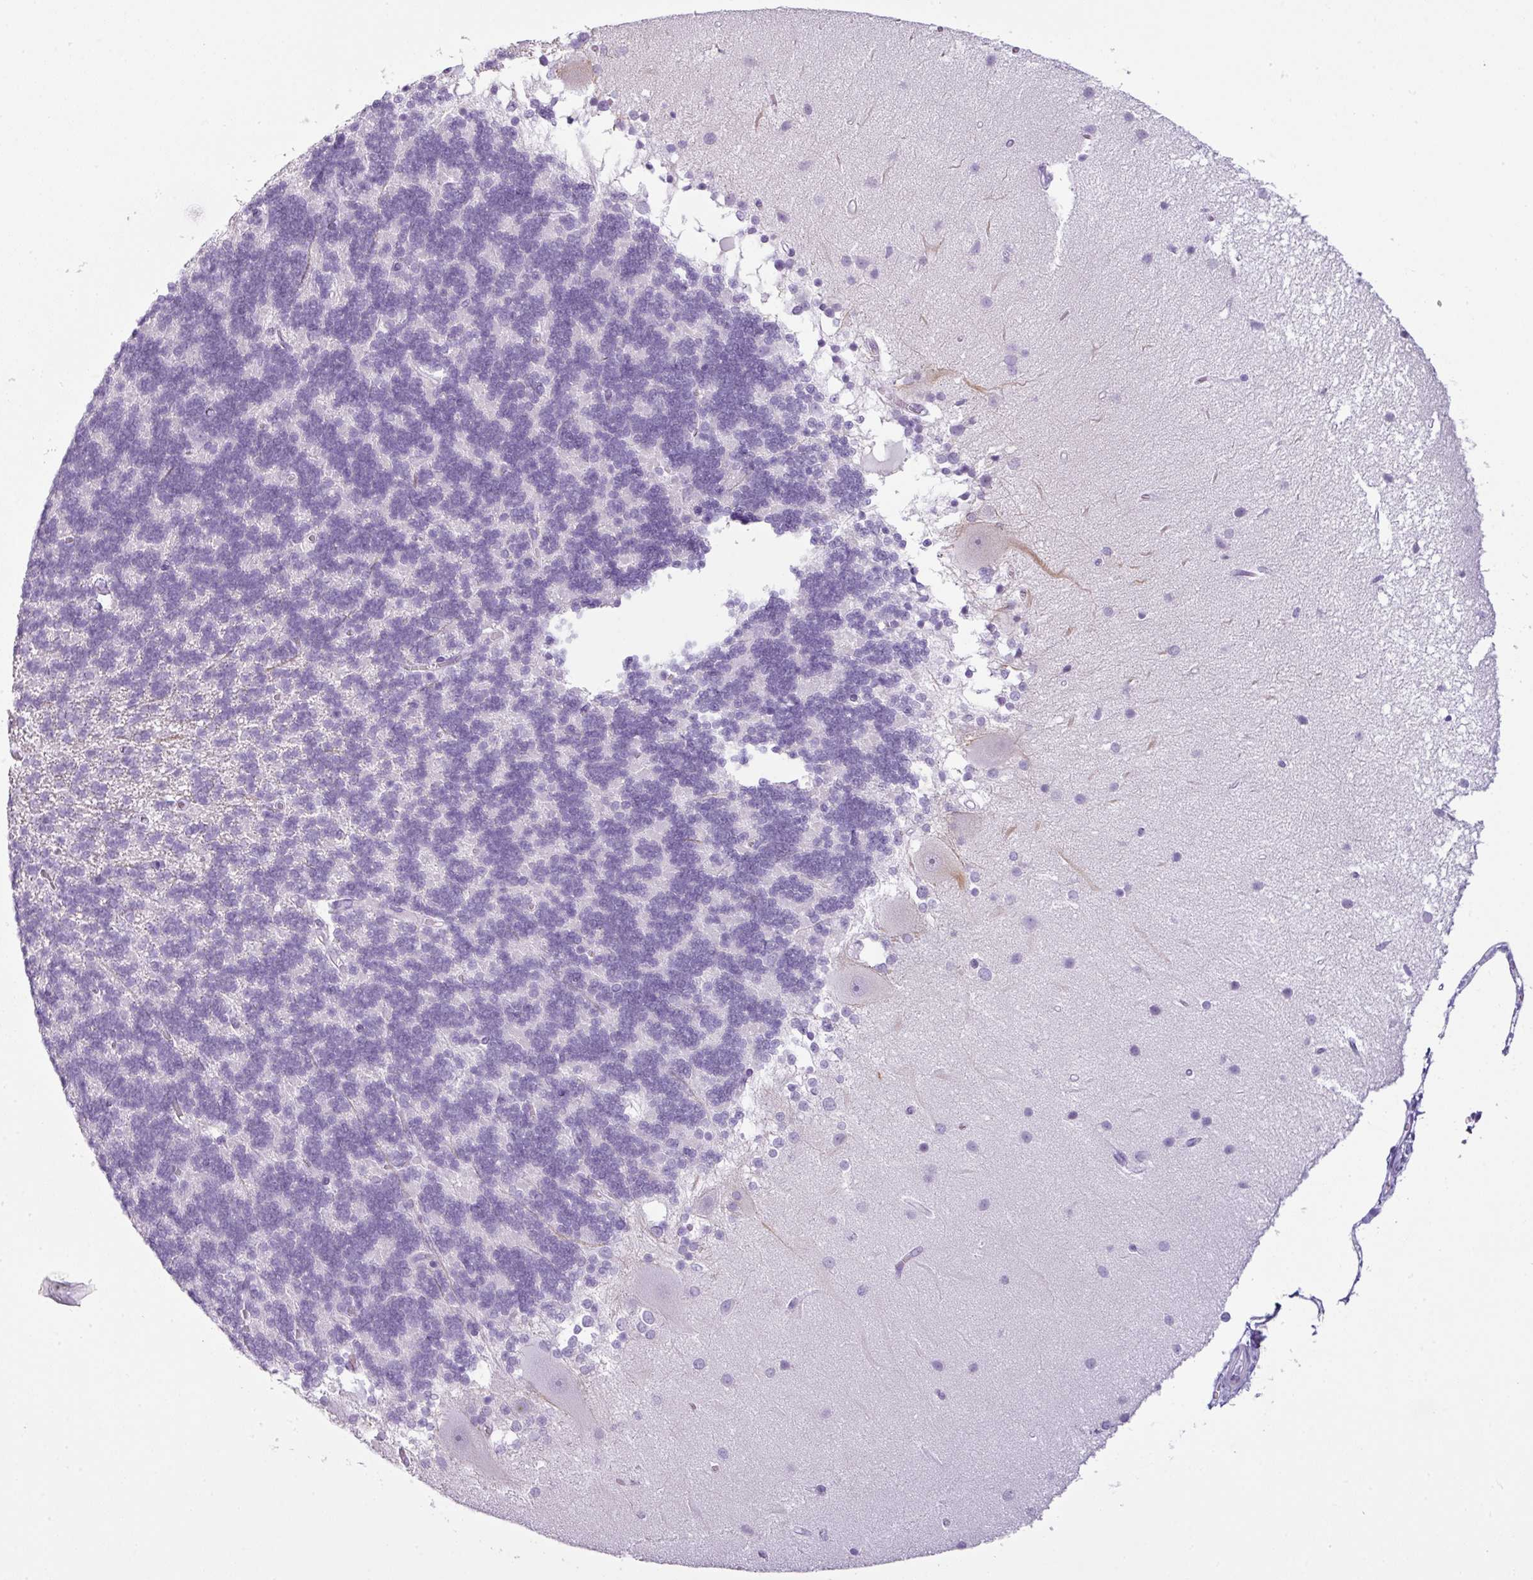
{"staining": {"intensity": "negative", "quantity": "none", "location": "none"}, "tissue": "cerebellum", "cell_type": "Cells in granular layer", "image_type": "normal", "snomed": [{"axis": "morphology", "description": "Normal tissue, NOS"}, {"axis": "topography", "description": "Cerebellum"}], "caption": "Immunohistochemistry image of benign cerebellum stained for a protein (brown), which displays no staining in cells in granular layer. (Immunohistochemistry, brightfield microscopy, high magnification).", "gene": "SCT", "patient": {"sex": "female", "age": 54}}